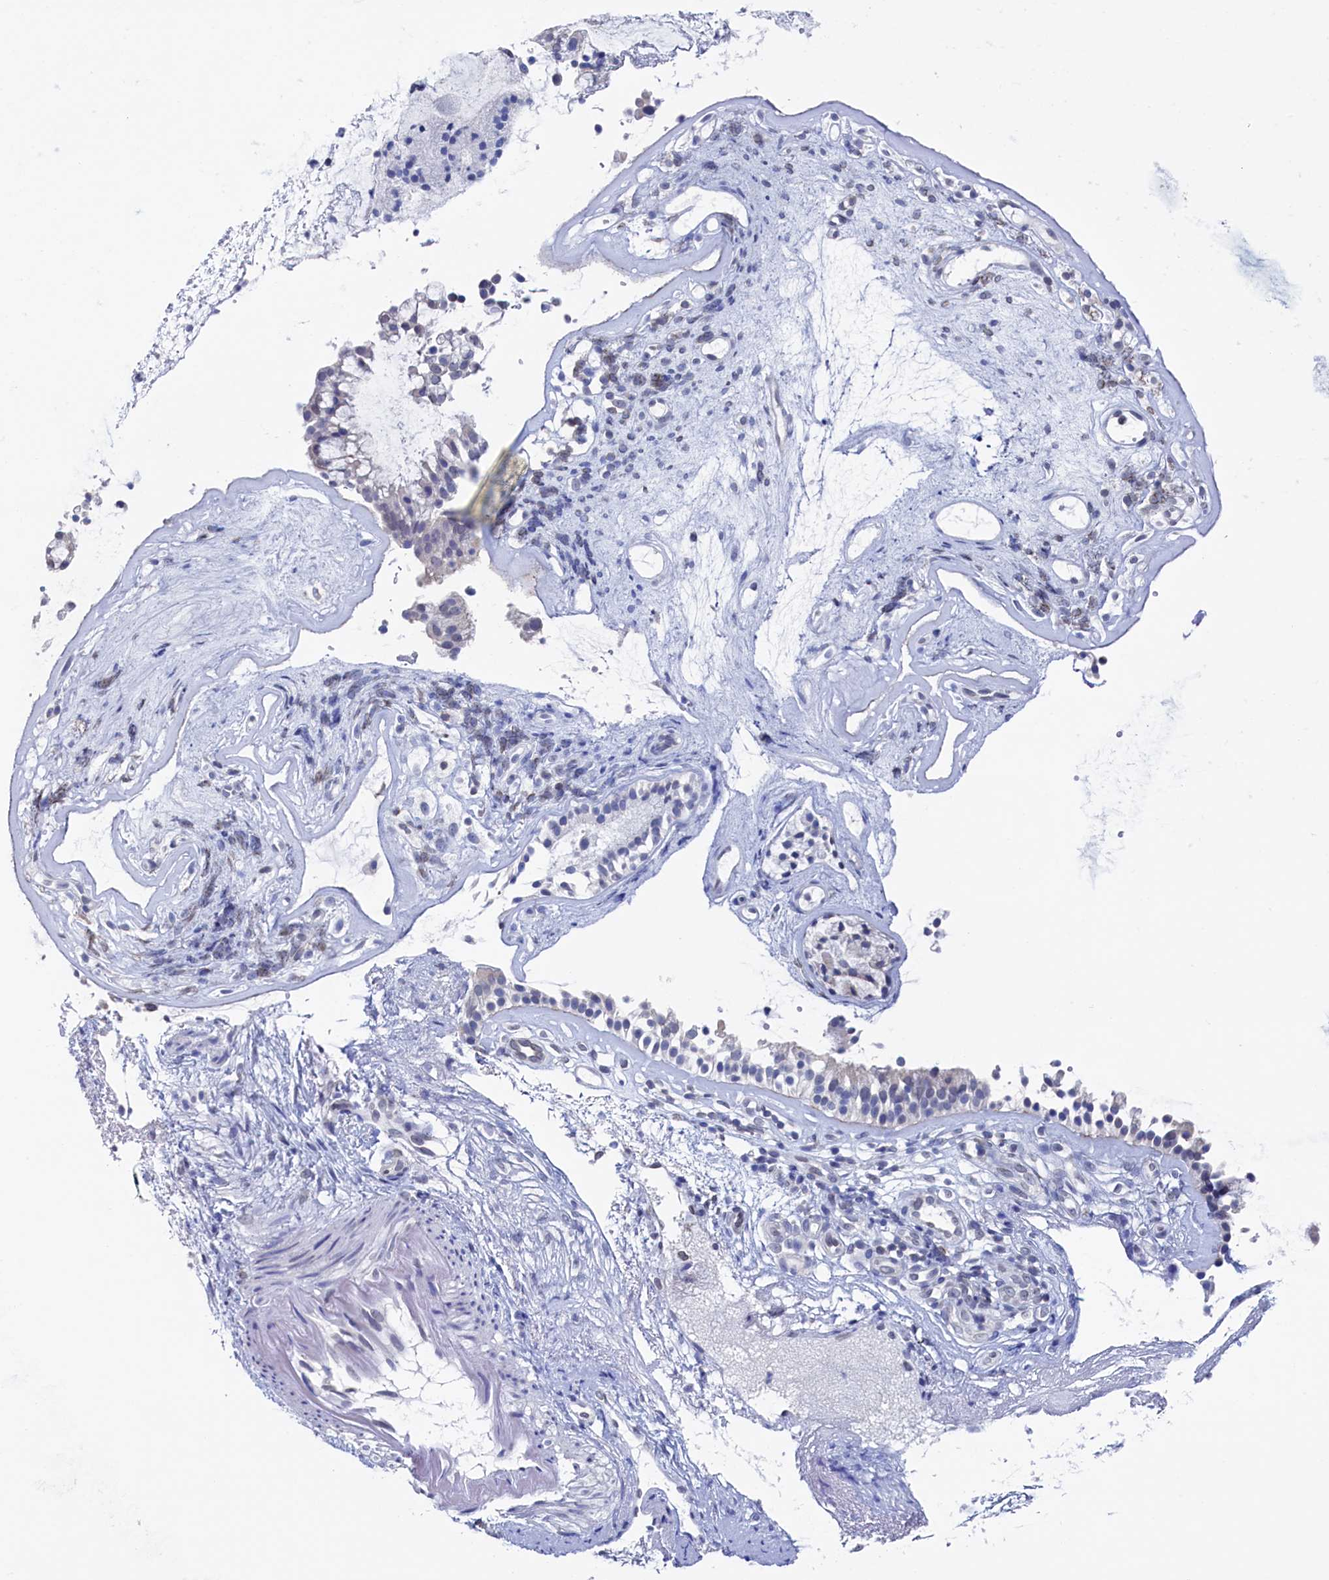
{"staining": {"intensity": "negative", "quantity": "none", "location": "none"}, "tissue": "nasopharynx", "cell_type": "Respiratory epithelial cells", "image_type": "normal", "snomed": [{"axis": "morphology", "description": "Normal tissue, NOS"}, {"axis": "topography", "description": "Nasopharynx"}], "caption": "Respiratory epithelial cells show no significant expression in benign nasopharynx.", "gene": "C11orf54", "patient": {"sex": "female", "age": 39}}